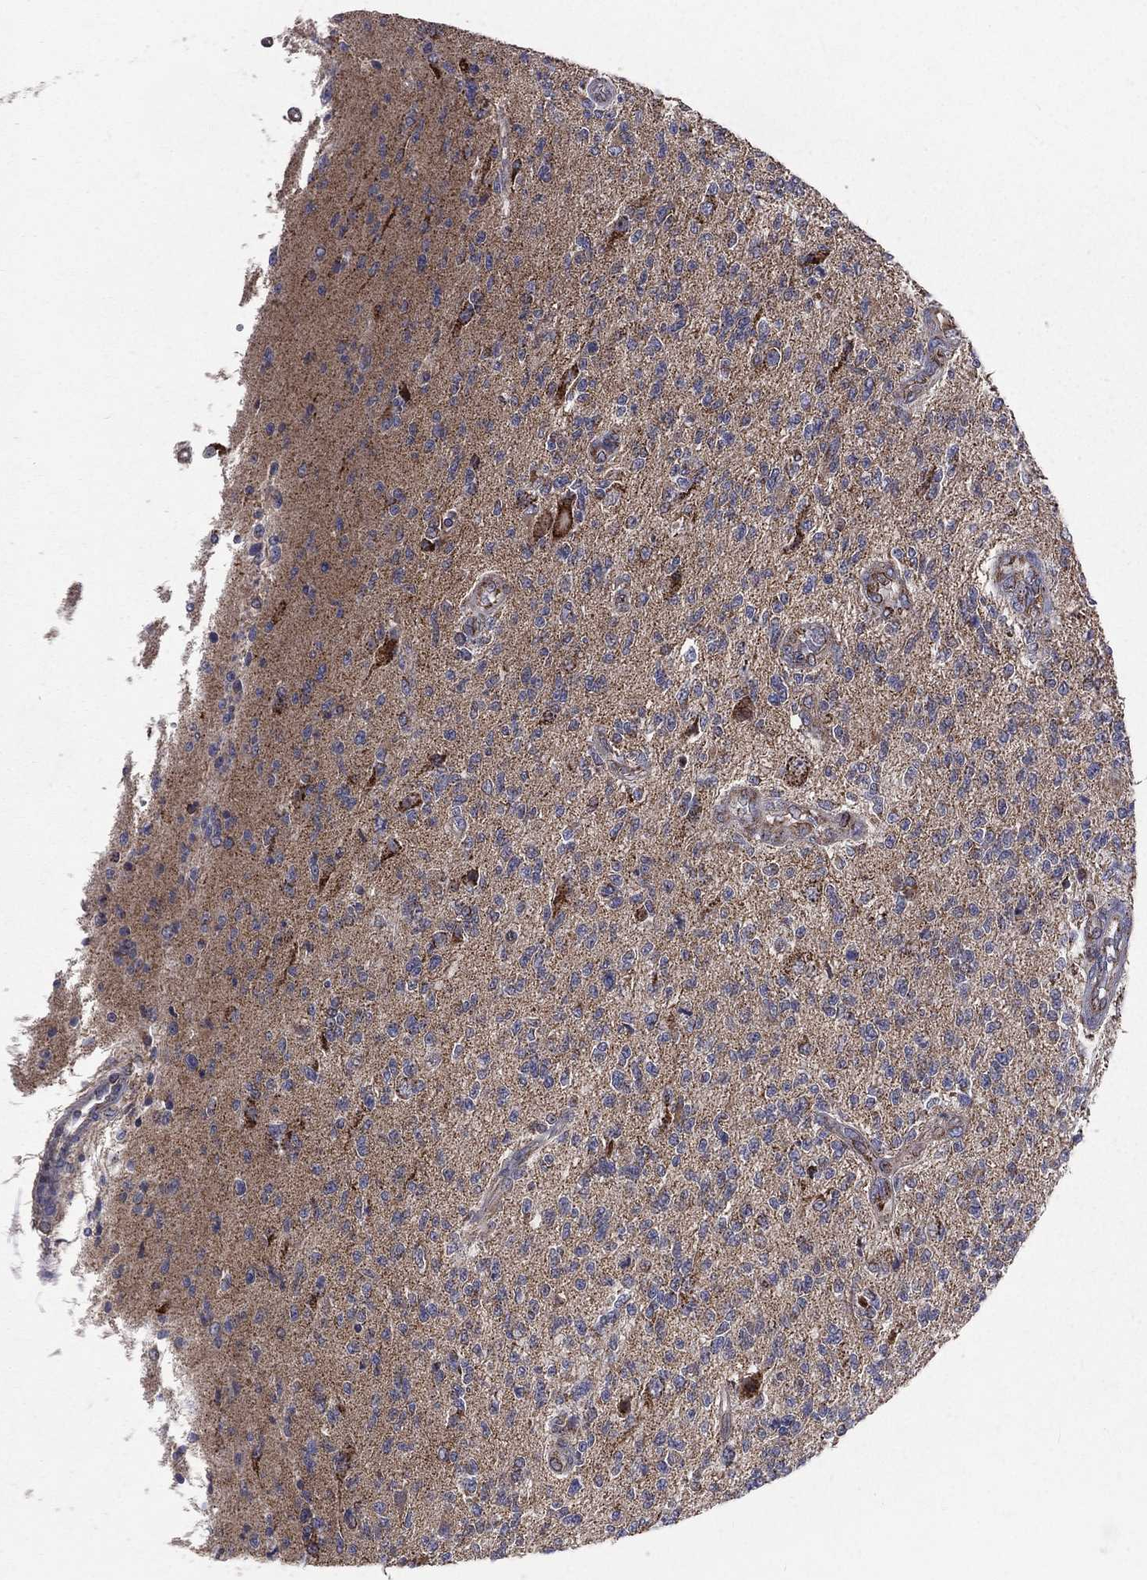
{"staining": {"intensity": "negative", "quantity": "none", "location": "none"}, "tissue": "glioma", "cell_type": "Tumor cells", "image_type": "cancer", "snomed": [{"axis": "morphology", "description": "Glioma, malignant, High grade"}, {"axis": "topography", "description": "Brain"}], "caption": "High magnification brightfield microscopy of glioma stained with DAB (brown) and counterstained with hematoxylin (blue): tumor cells show no significant expression.", "gene": "GPD1", "patient": {"sex": "male", "age": 56}}